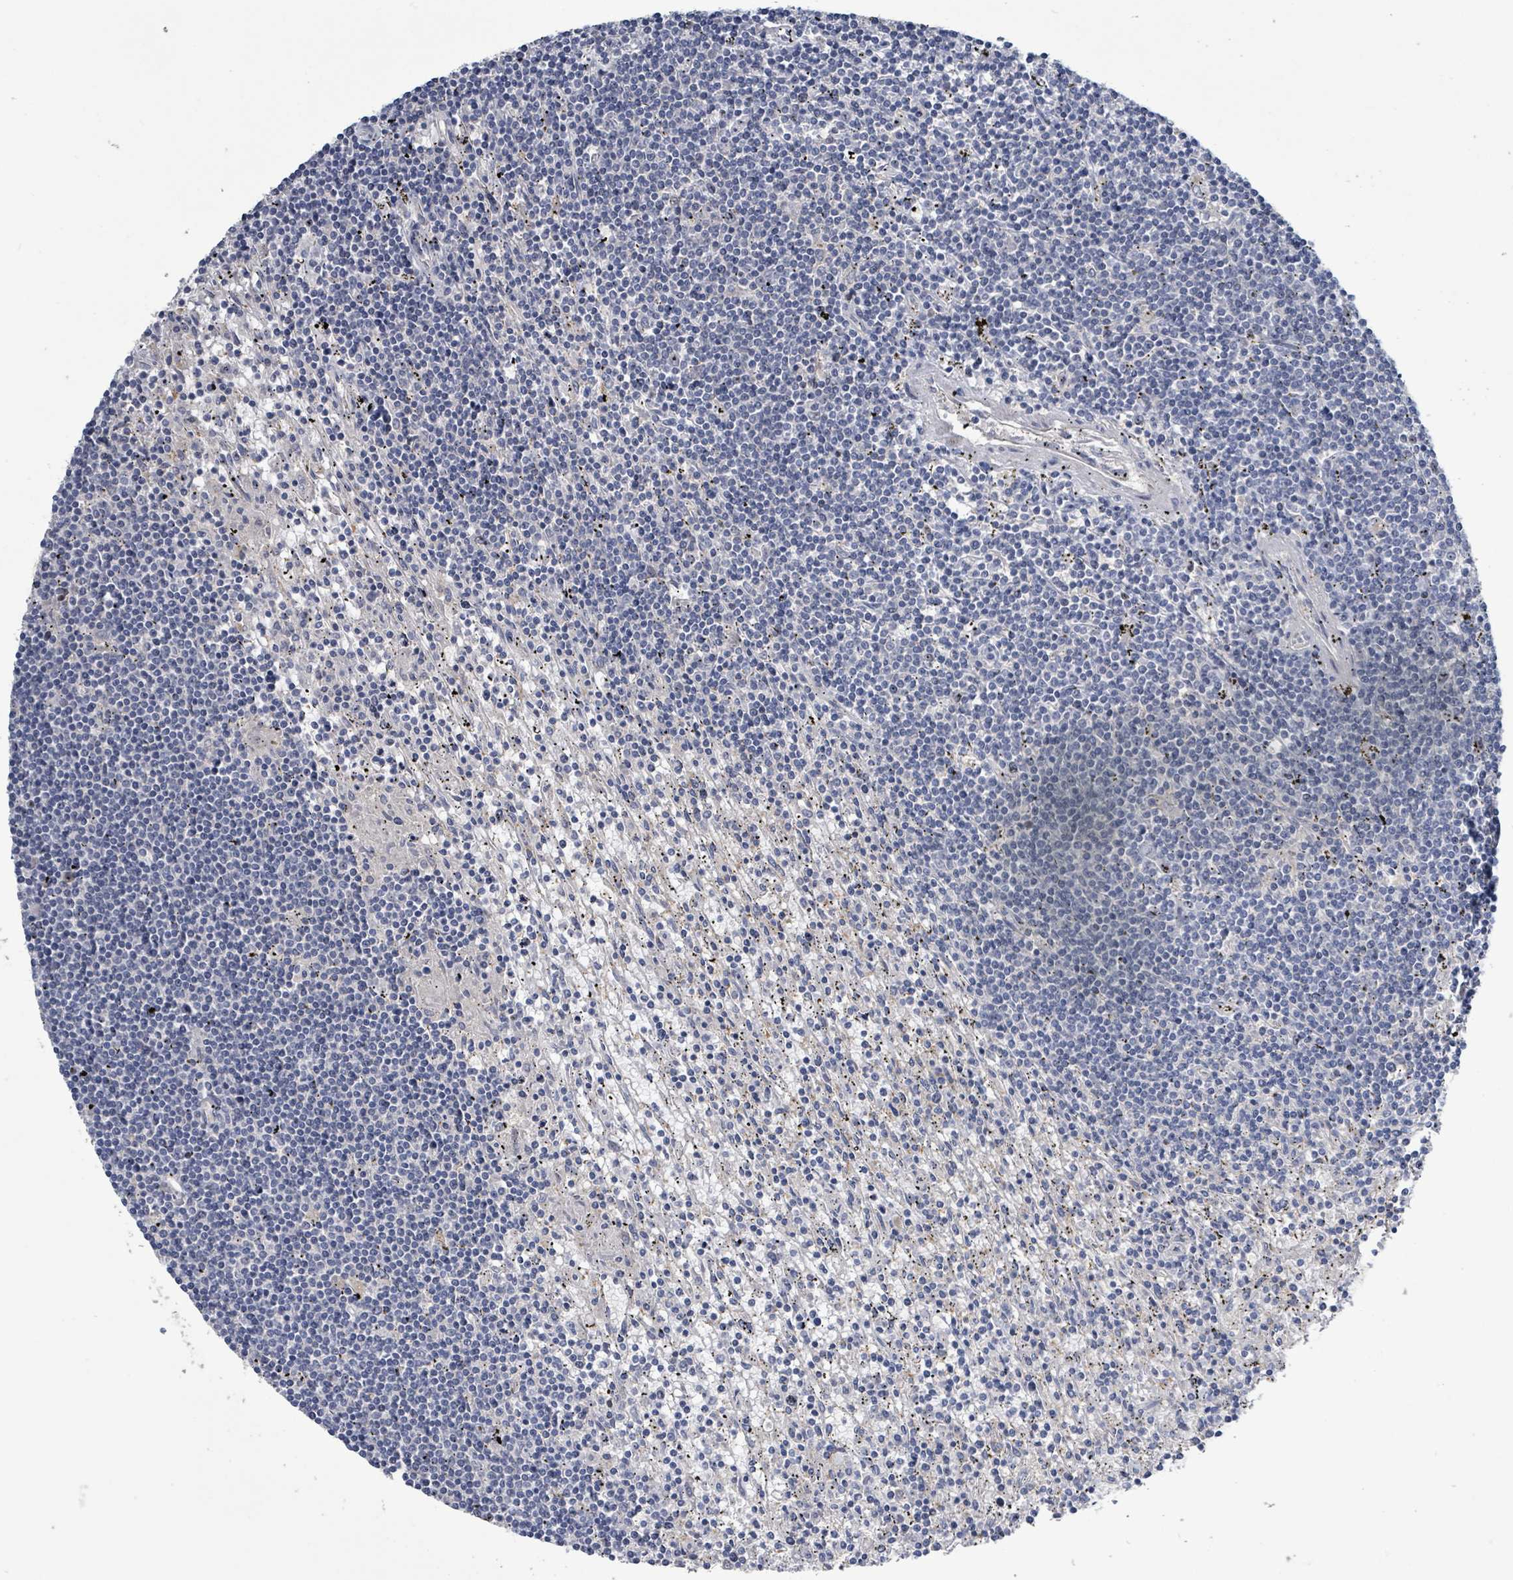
{"staining": {"intensity": "negative", "quantity": "none", "location": "none"}, "tissue": "lymphoma", "cell_type": "Tumor cells", "image_type": "cancer", "snomed": [{"axis": "morphology", "description": "Malignant lymphoma, non-Hodgkin's type, Low grade"}, {"axis": "topography", "description": "Spleen"}], "caption": "A micrograph of low-grade malignant lymphoma, non-Hodgkin's type stained for a protein reveals no brown staining in tumor cells.", "gene": "KRAS", "patient": {"sex": "male", "age": 76}}